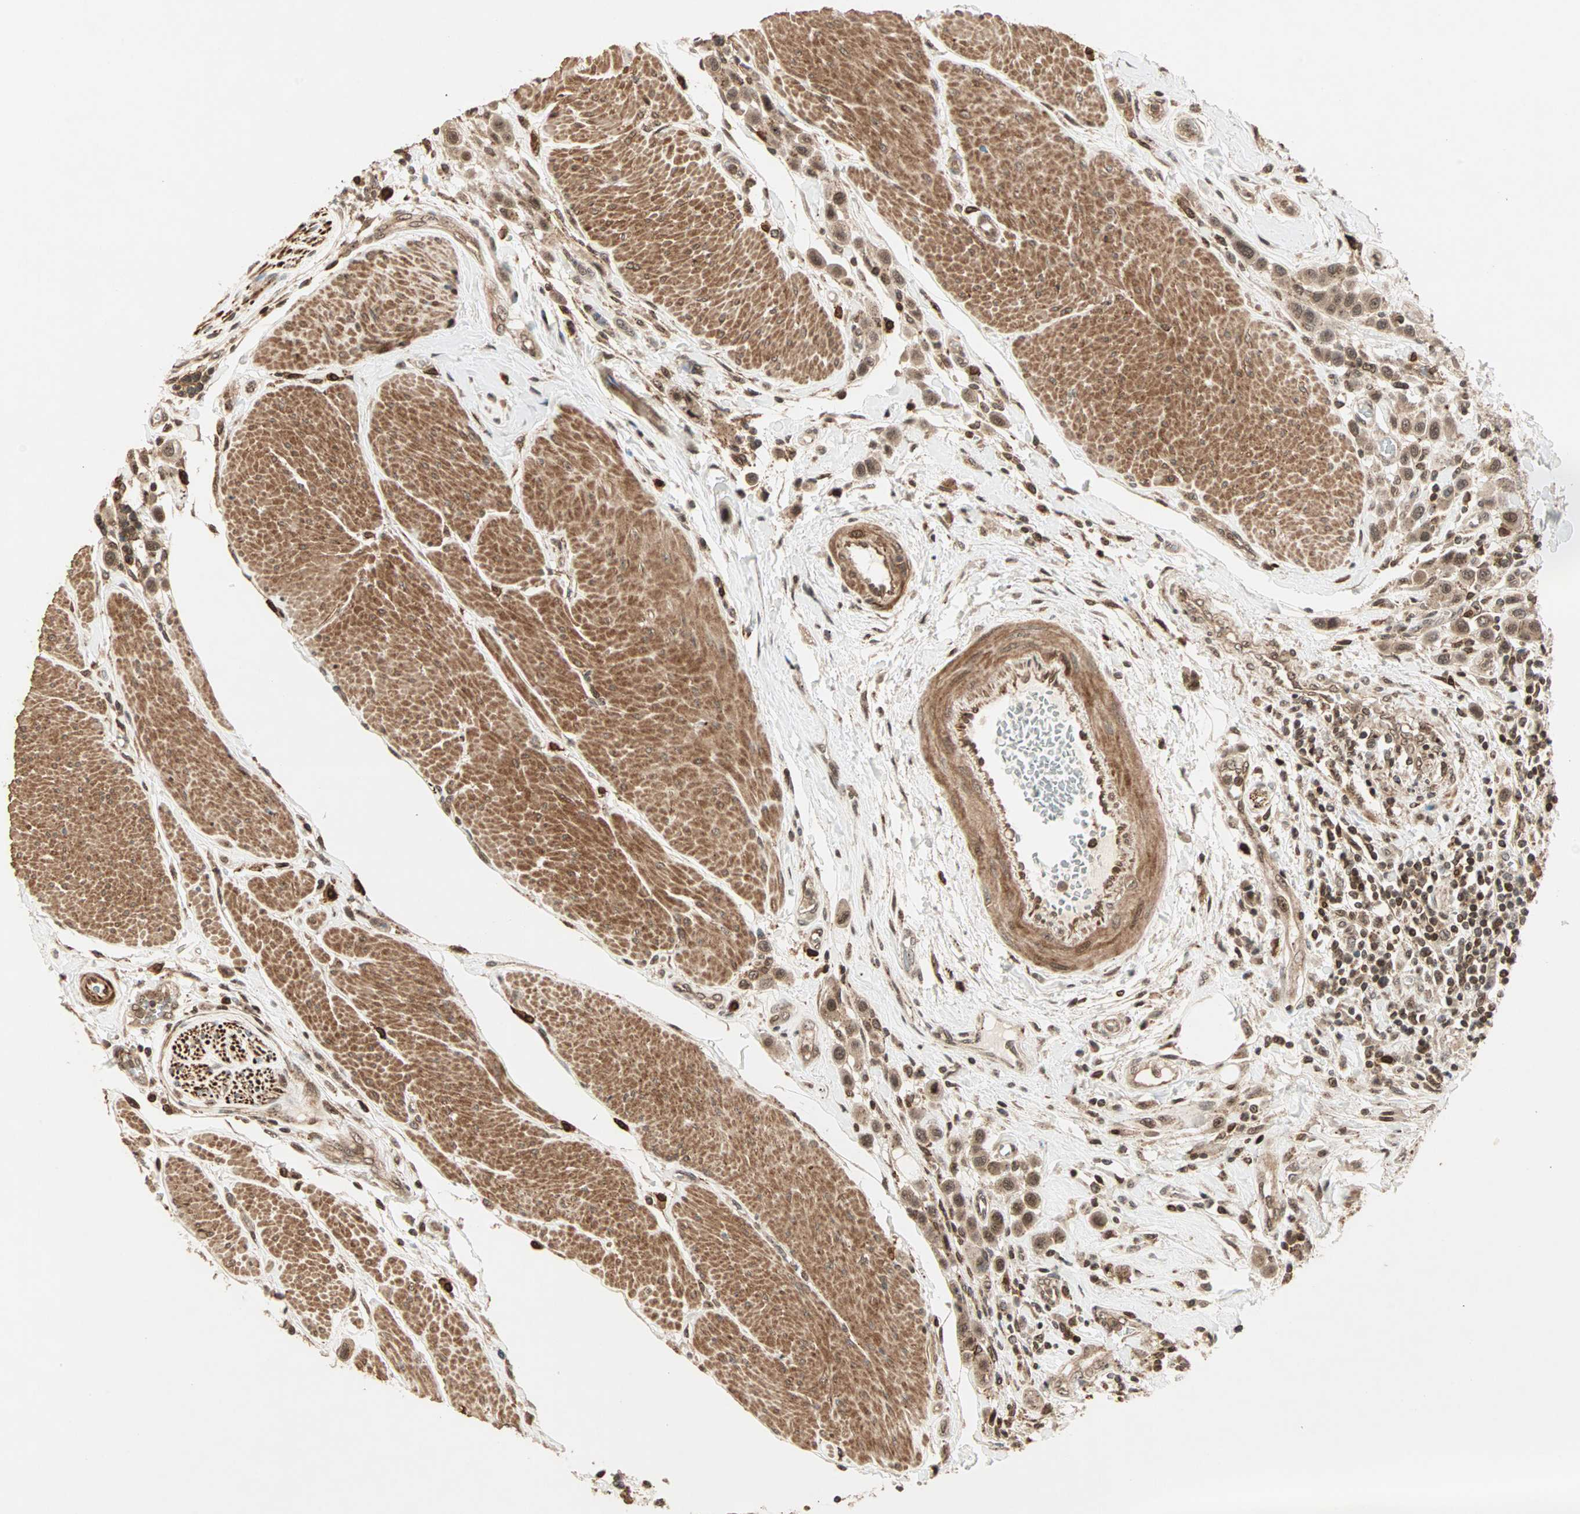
{"staining": {"intensity": "strong", "quantity": ">75%", "location": "cytoplasmic/membranous,nuclear"}, "tissue": "urothelial cancer", "cell_type": "Tumor cells", "image_type": "cancer", "snomed": [{"axis": "morphology", "description": "Urothelial carcinoma, High grade"}, {"axis": "topography", "description": "Urinary bladder"}], "caption": "This is an image of IHC staining of high-grade urothelial carcinoma, which shows strong expression in the cytoplasmic/membranous and nuclear of tumor cells.", "gene": "ZBED9", "patient": {"sex": "male", "age": 50}}